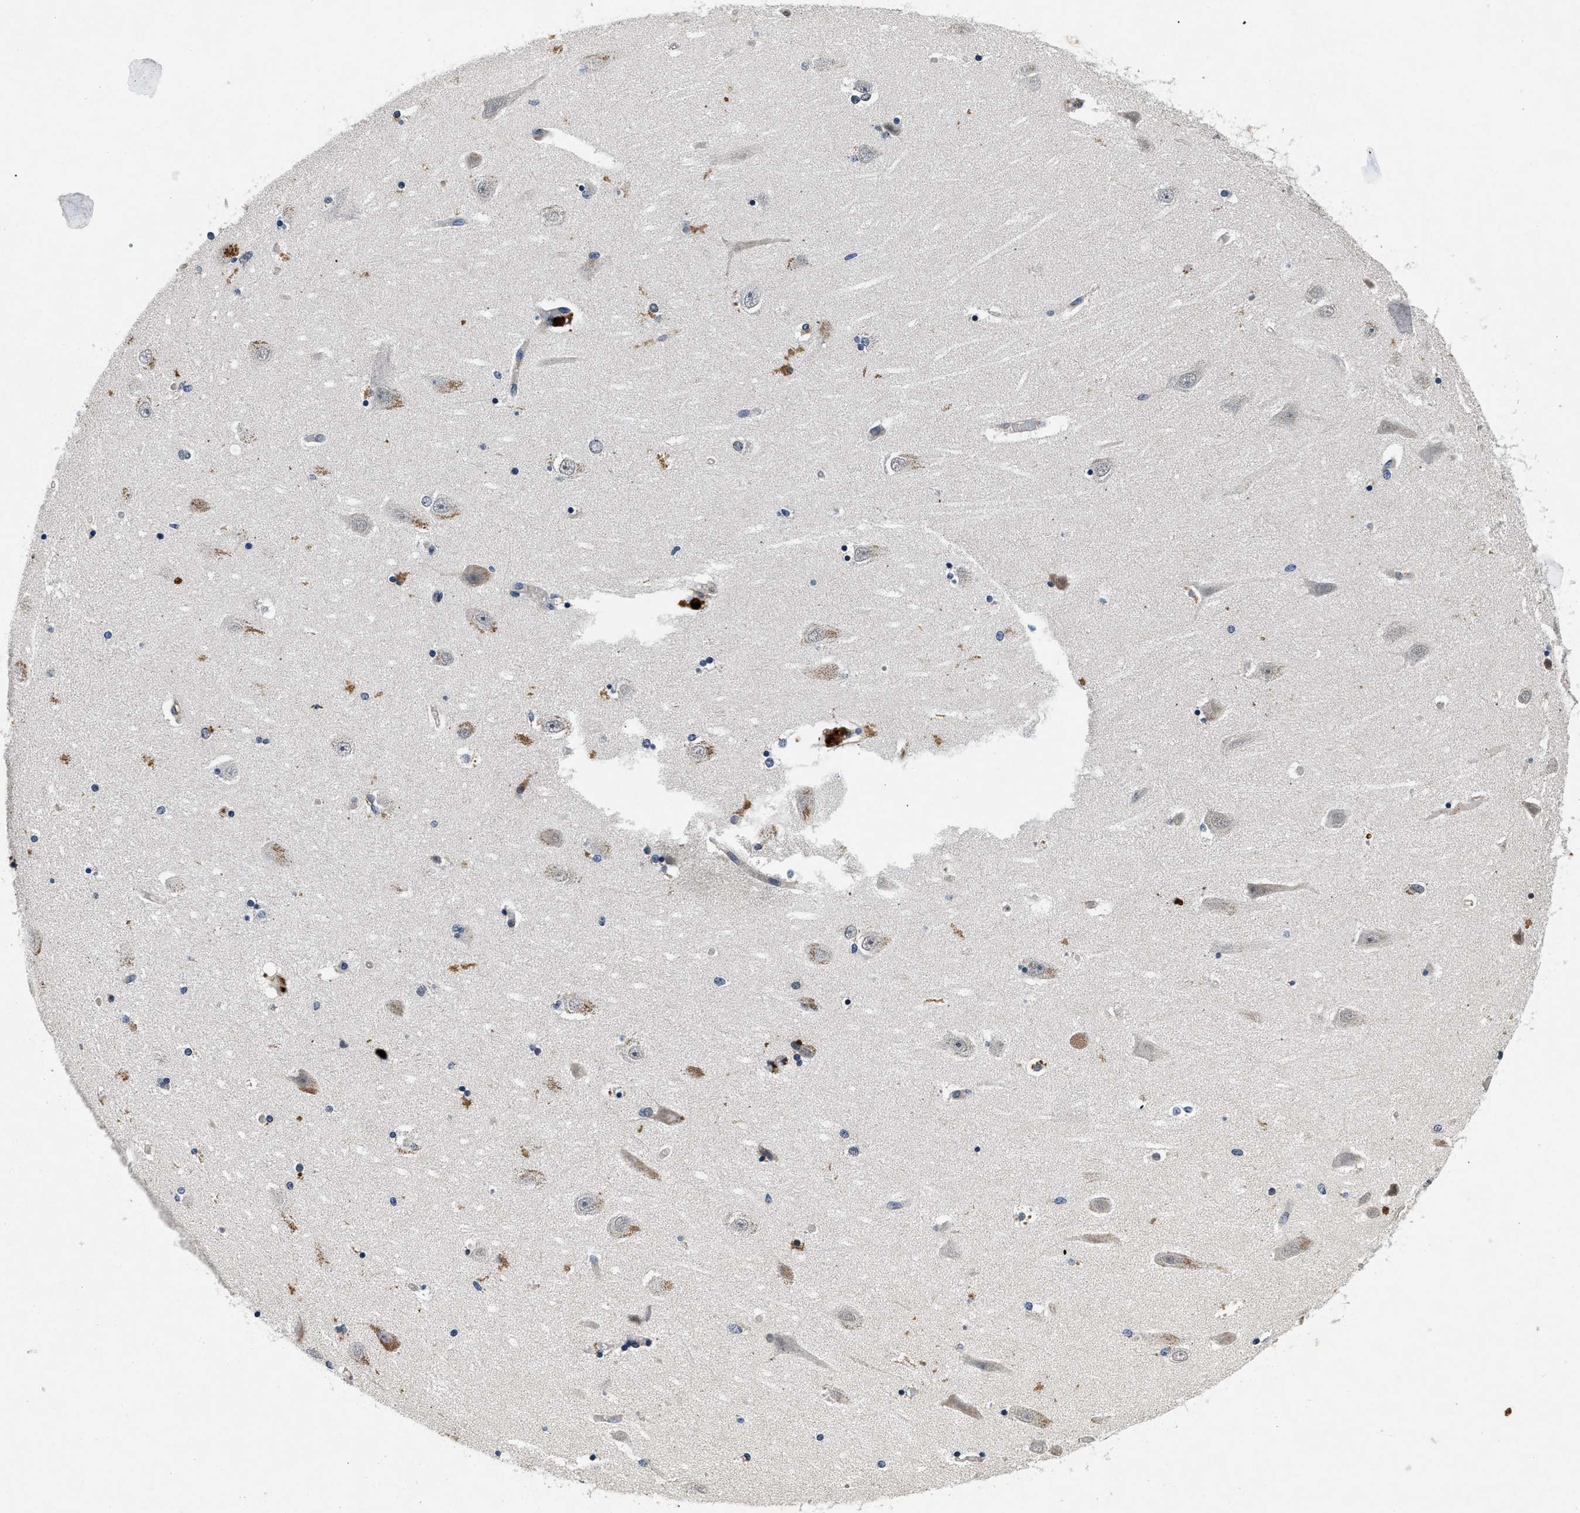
{"staining": {"intensity": "moderate", "quantity": "<25%", "location": "cytoplasmic/membranous"}, "tissue": "hippocampus", "cell_type": "Glial cells", "image_type": "normal", "snomed": [{"axis": "morphology", "description": "Normal tissue, NOS"}, {"axis": "topography", "description": "Hippocampus"}], "caption": "IHC of unremarkable hippocampus shows low levels of moderate cytoplasmic/membranous expression in approximately <25% of glial cells. The protein of interest is stained brown, and the nuclei are stained in blue (DAB IHC with brightfield microscopy, high magnification).", "gene": "PDP1", "patient": {"sex": "female", "age": 54}}